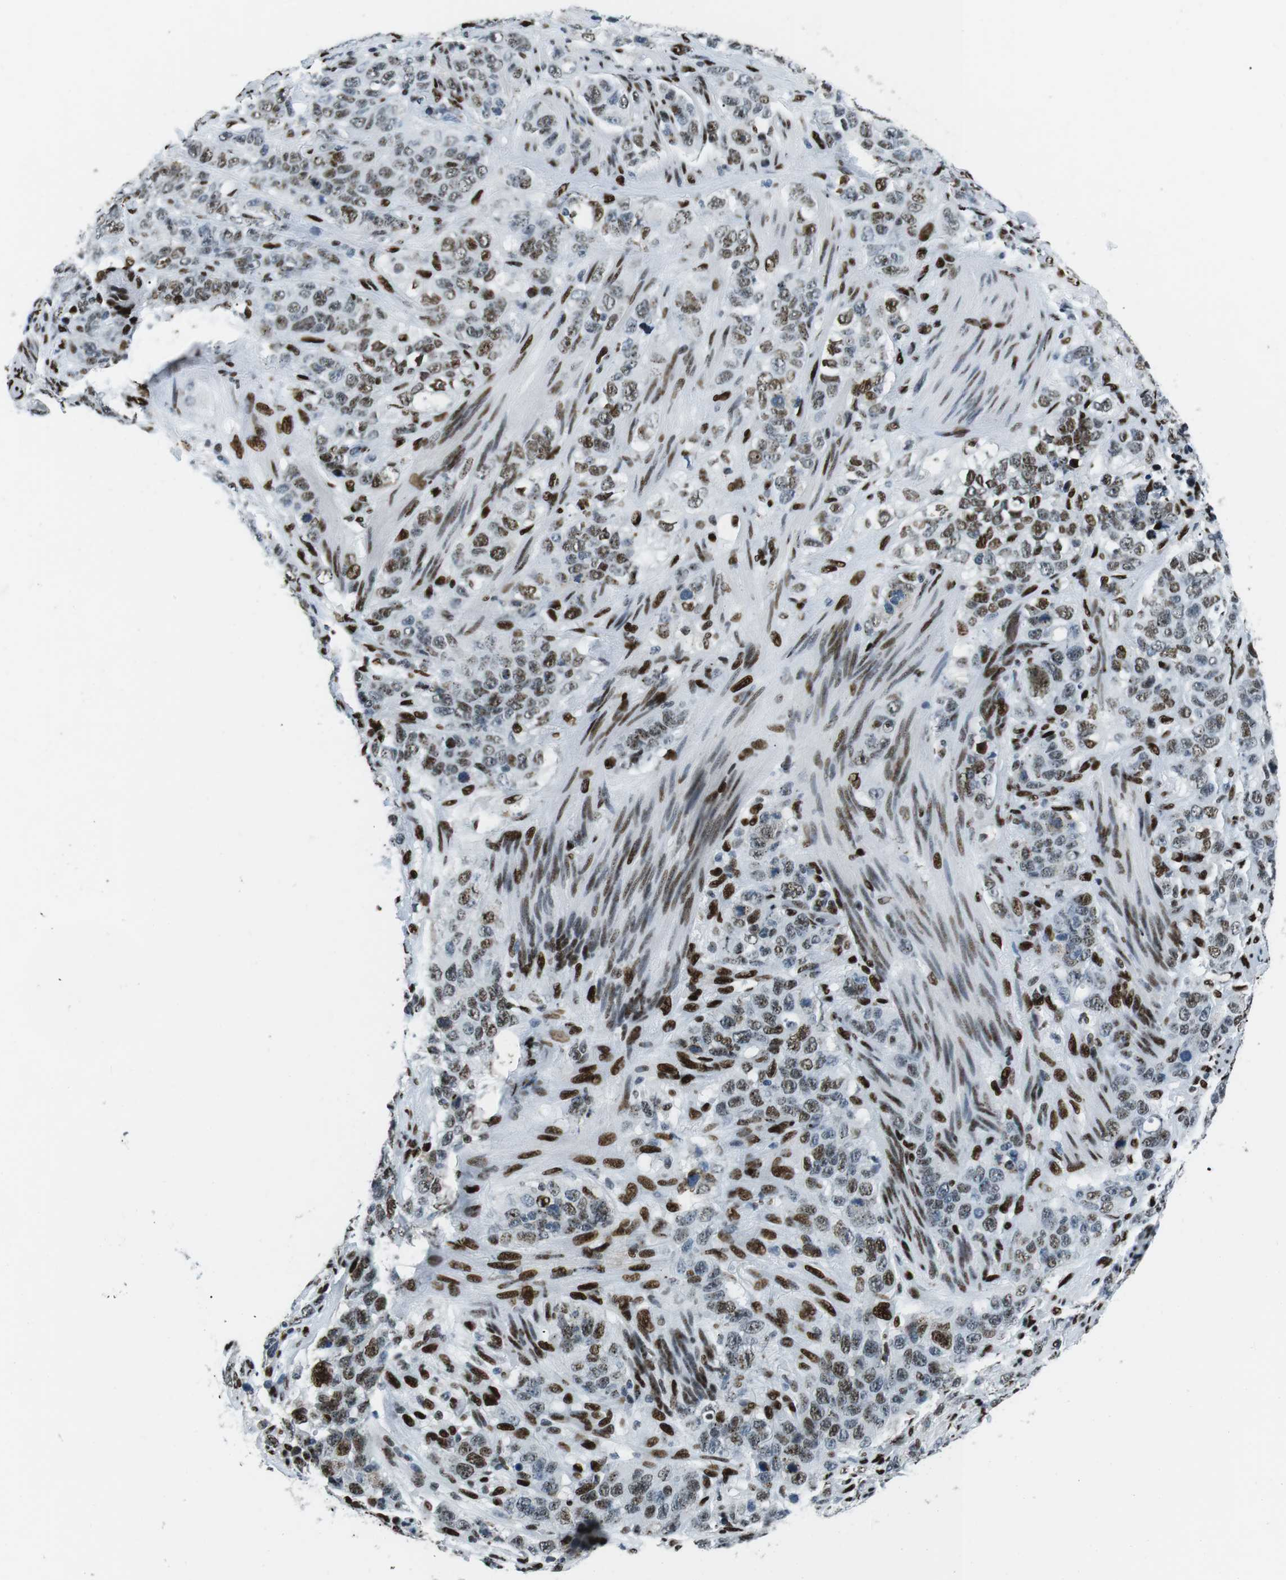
{"staining": {"intensity": "moderate", "quantity": ">75%", "location": "nuclear"}, "tissue": "stomach cancer", "cell_type": "Tumor cells", "image_type": "cancer", "snomed": [{"axis": "morphology", "description": "Adenocarcinoma, NOS"}, {"axis": "topography", "description": "Stomach"}], "caption": "A histopathology image of human stomach cancer stained for a protein demonstrates moderate nuclear brown staining in tumor cells.", "gene": "PML", "patient": {"sex": "male", "age": 48}}